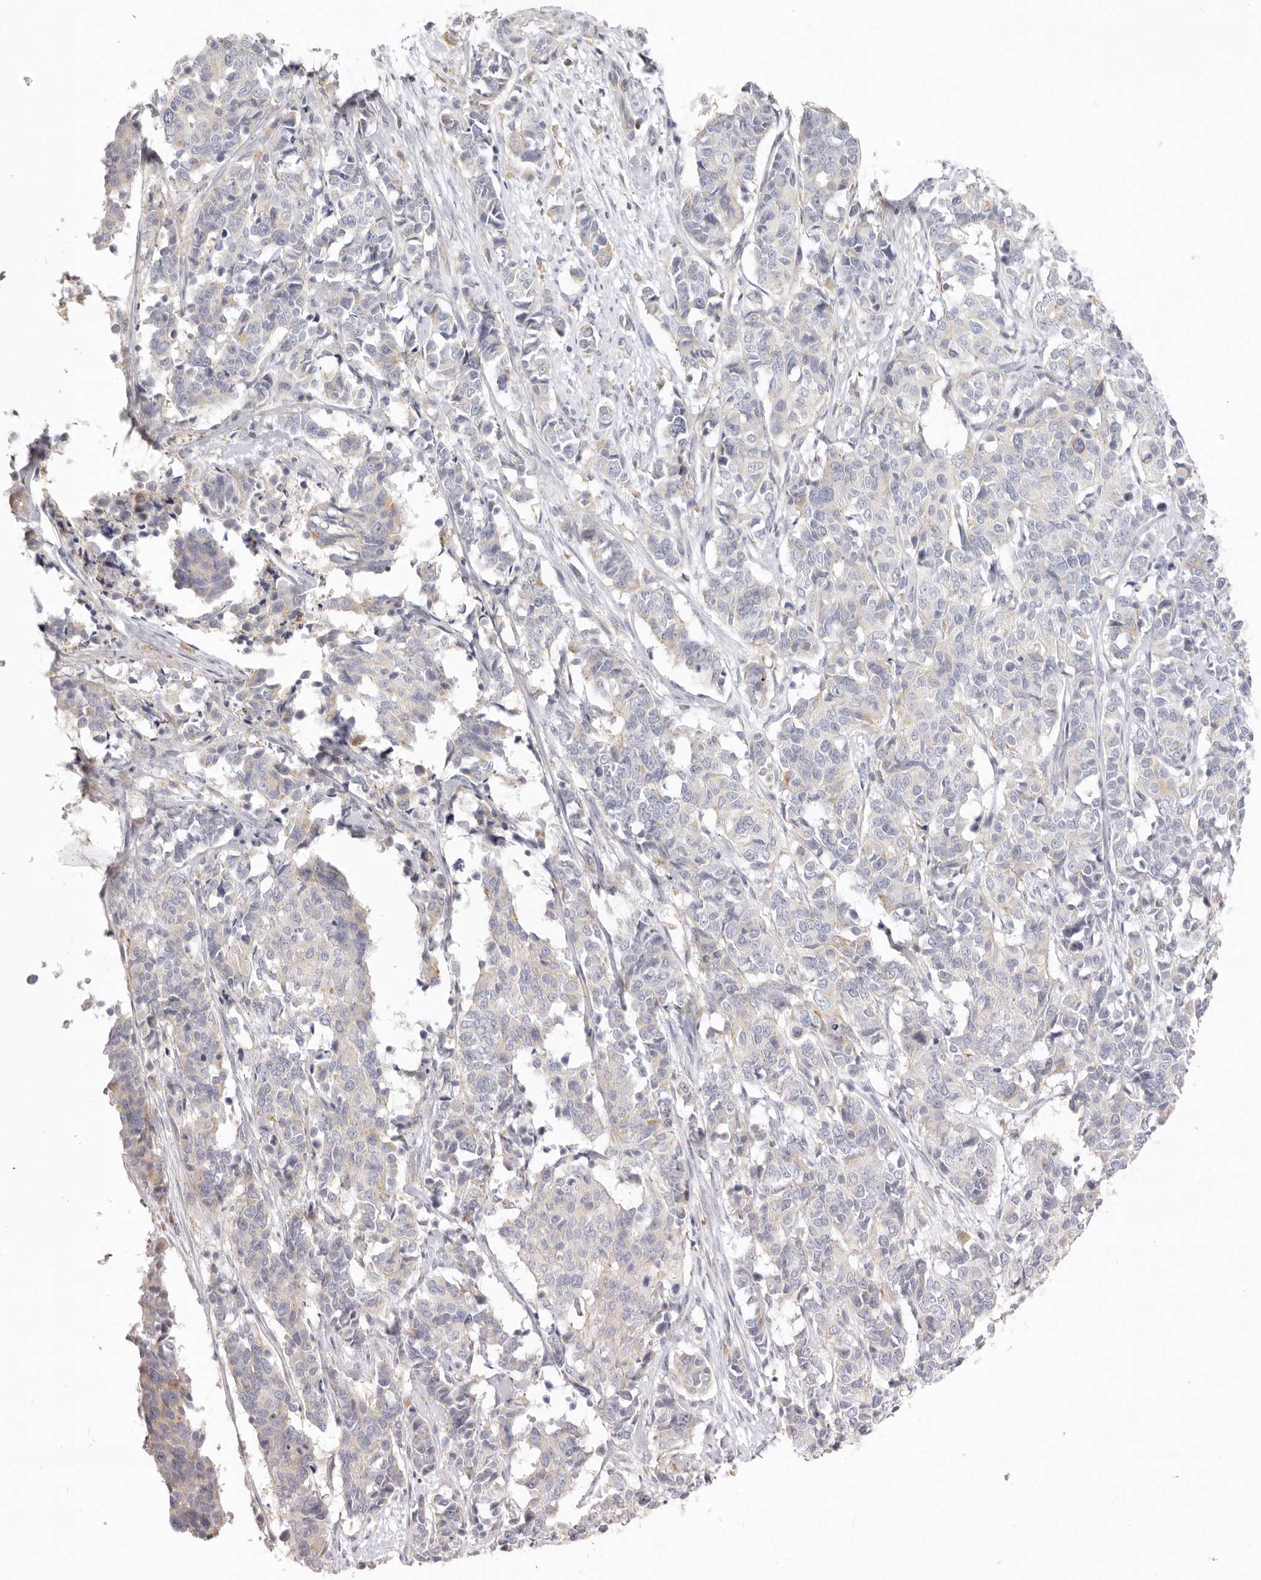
{"staining": {"intensity": "negative", "quantity": "none", "location": "none"}, "tissue": "cervical cancer", "cell_type": "Tumor cells", "image_type": "cancer", "snomed": [{"axis": "morphology", "description": "Normal tissue, NOS"}, {"axis": "morphology", "description": "Squamous cell carcinoma, NOS"}, {"axis": "topography", "description": "Cervix"}], "caption": "Immunohistochemistry histopathology image of neoplastic tissue: squamous cell carcinoma (cervical) stained with DAB demonstrates no significant protein positivity in tumor cells.", "gene": "NIBAN1", "patient": {"sex": "female", "age": 35}}